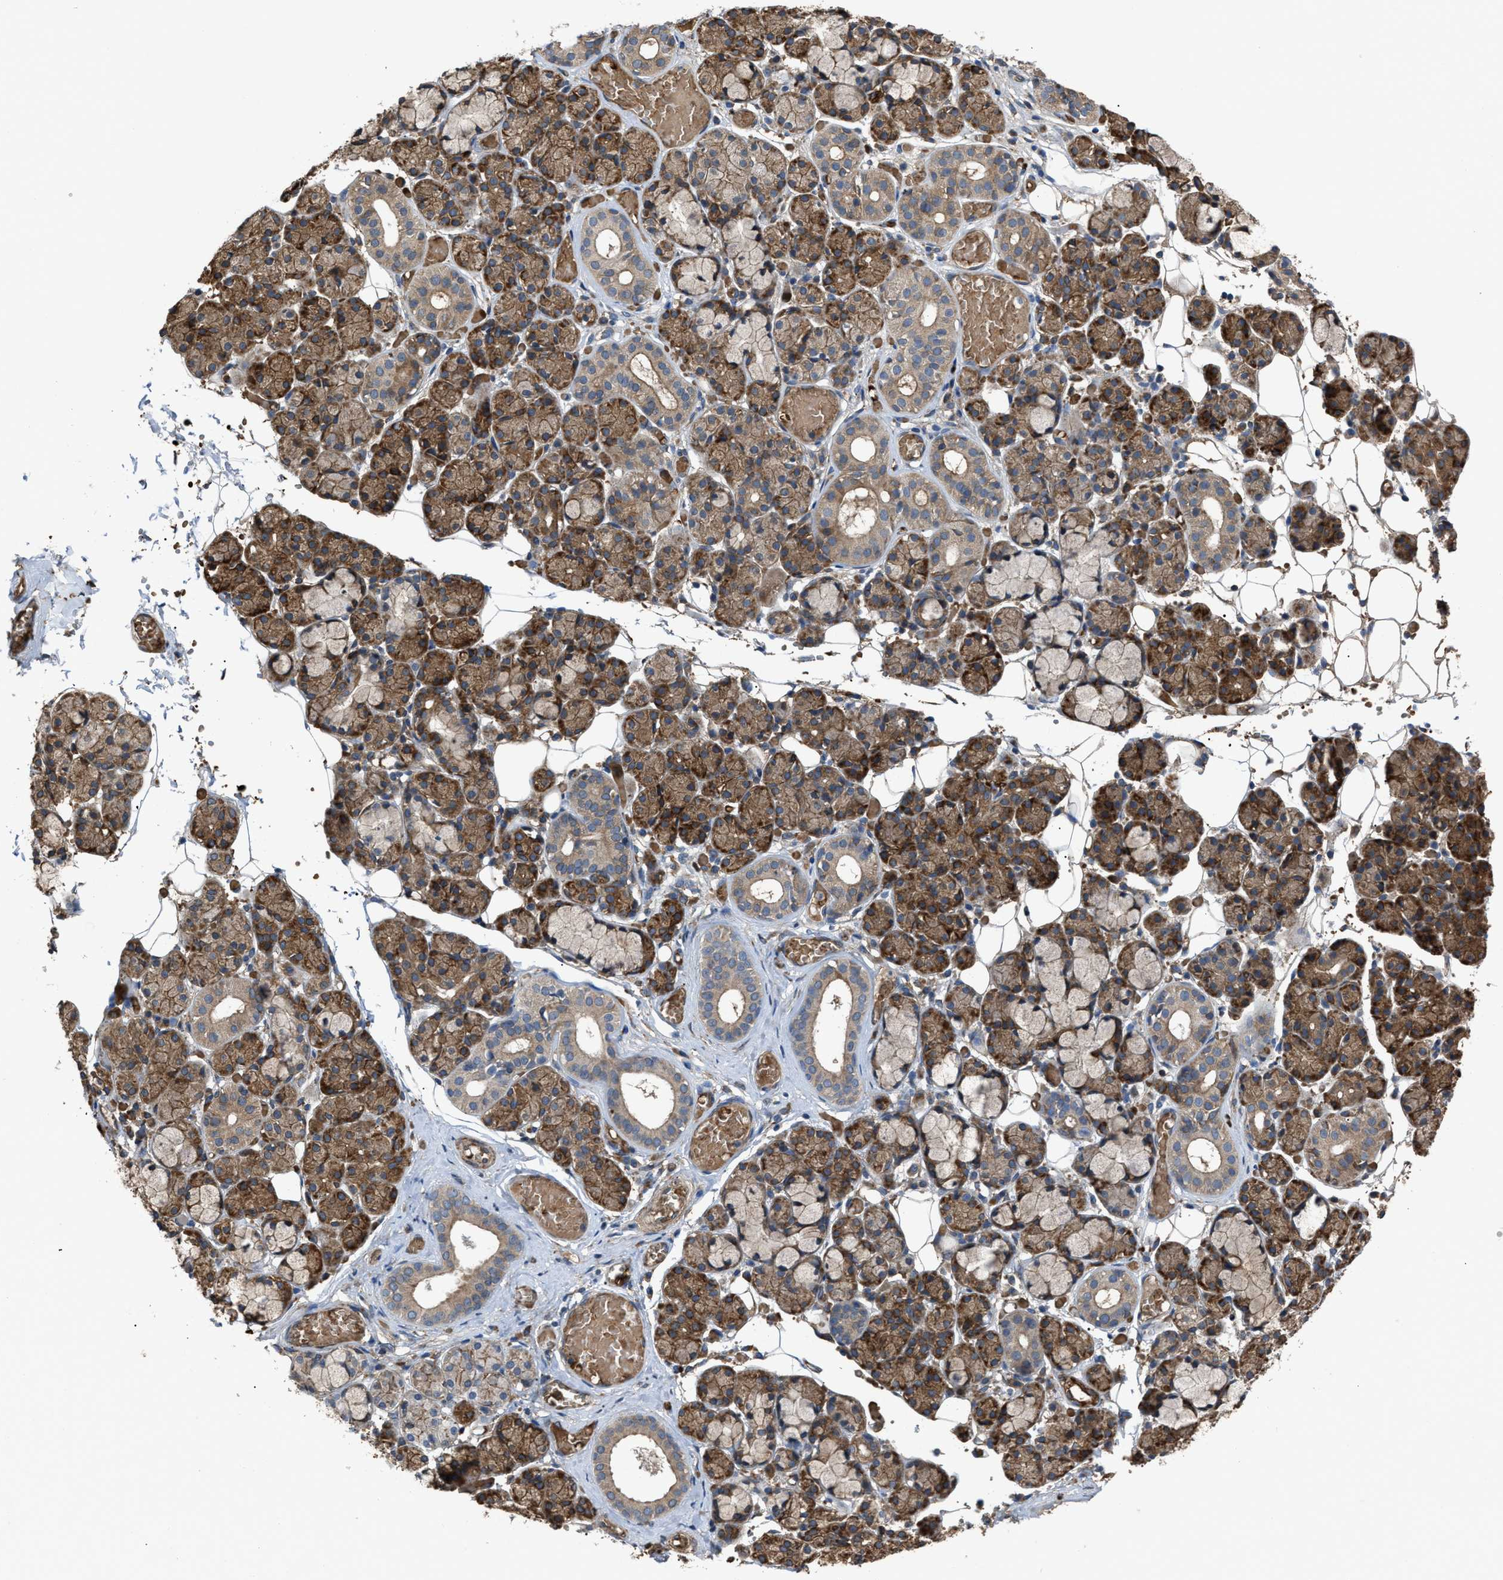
{"staining": {"intensity": "moderate", "quantity": "25%-75%", "location": "cytoplasmic/membranous"}, "tissue": "salivary gland", "cell_type": "Glandular cells", "image_type": "normal", "snomed": [{"axis": "morphology", "description": "Normal tissue, NOS"}, {"axis": "topography", "description": "Salivary gland"}], "caption": "Immunohistochemical staining of unremarkable salivary gland reveals medium levels of moderate cytoplasmic/membranous positivity in approximately 25%-75% of glandular cells.", "gene": "SELENOM", "patient": {"sex": "male", "age": 63}}